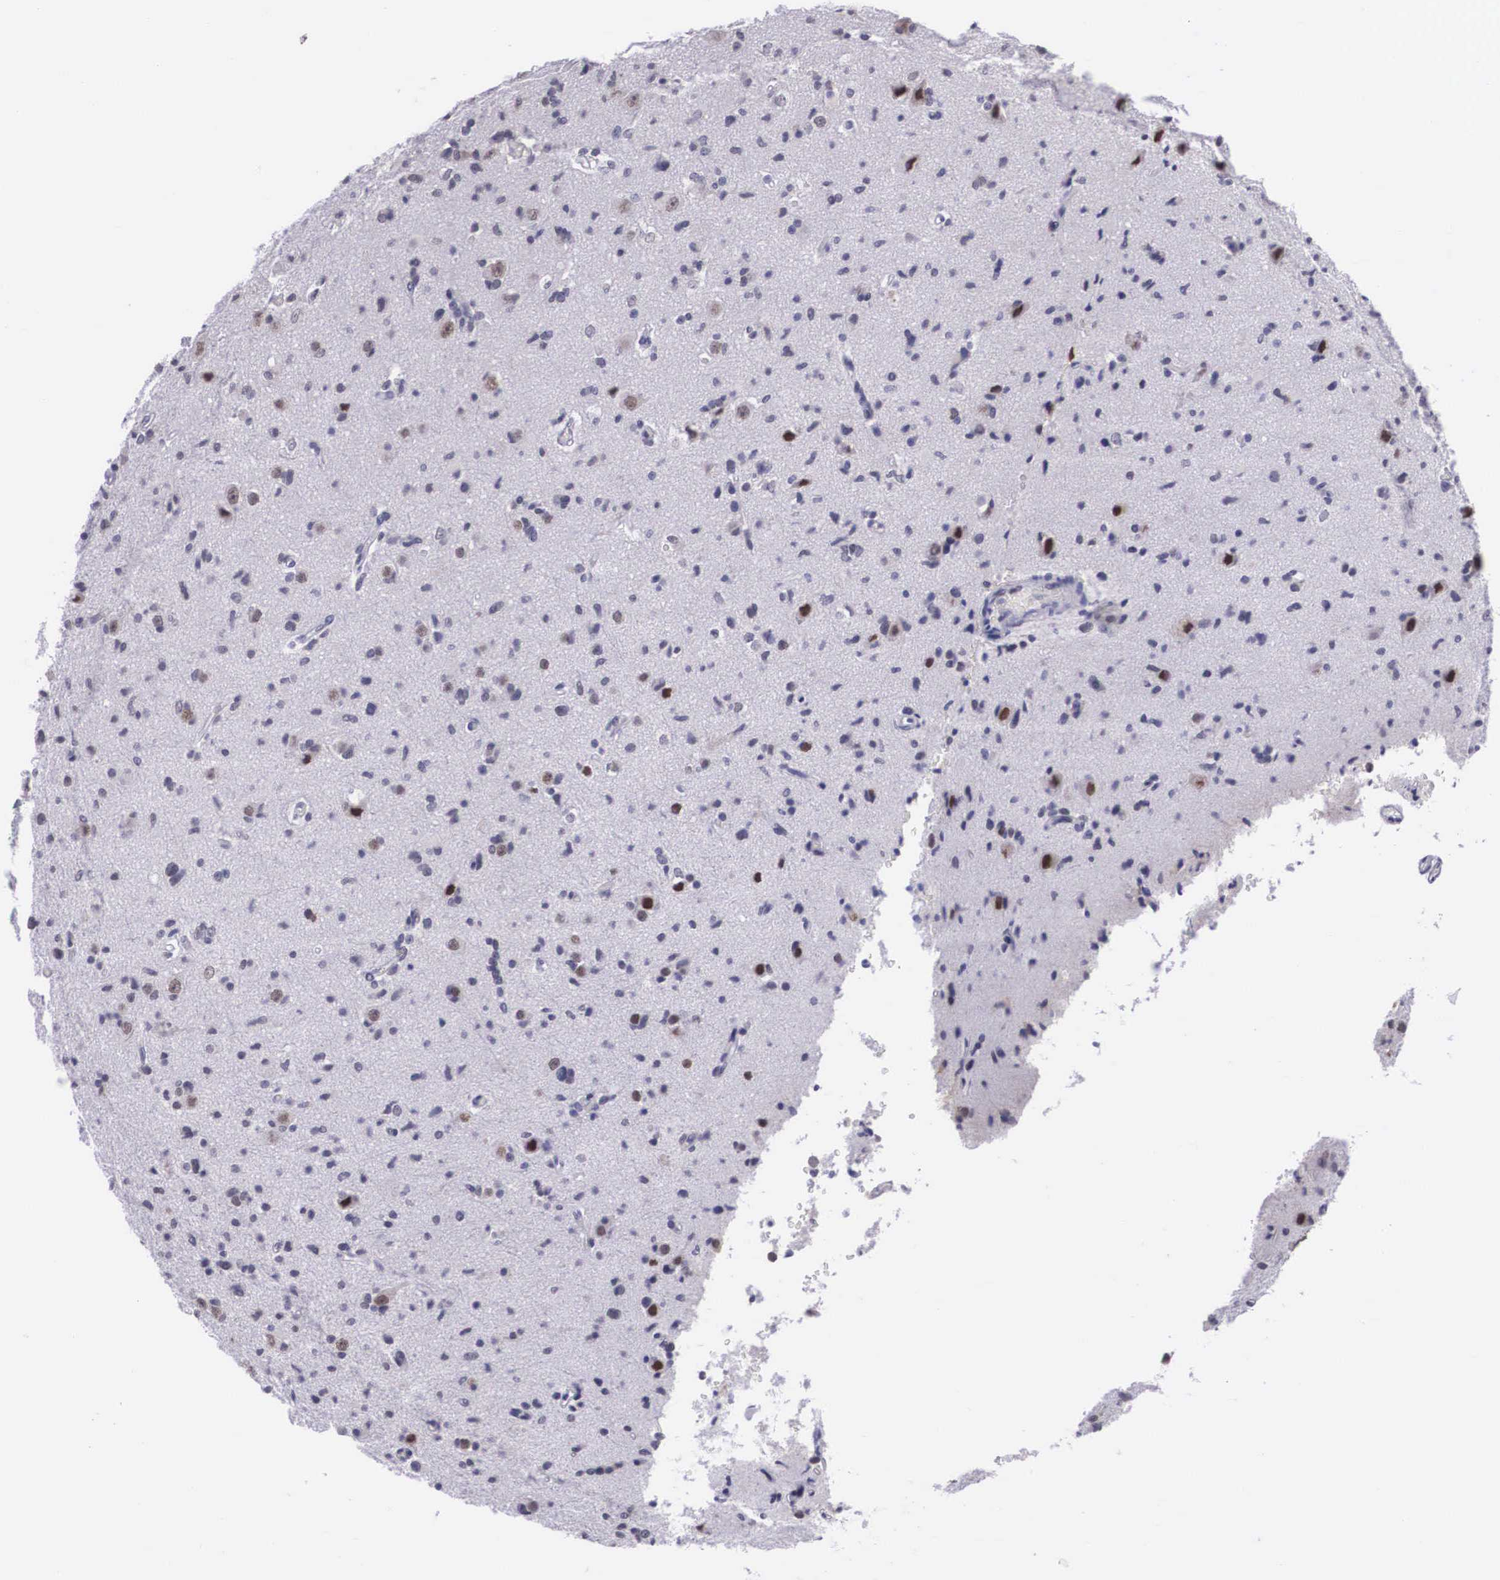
{"staining": {"intensity": "weak", "quantity": "<25%", "location": "nuclear"}, "tissue": "glioma", "cell_type": "Tumor cells", "image_type": "cancer", "snomed": [{"axis": "morphology", "description": "Glioma, malignant, Low grade"}, {"axis": "topography", "description": "Brain"}], "caption": "Immunohistochemical staining of human malignant low-grade glioma reveals no significant staining in tumor cells.", "gene": "SLC25A21", "patient": {"sex": "female", "age": 46}}